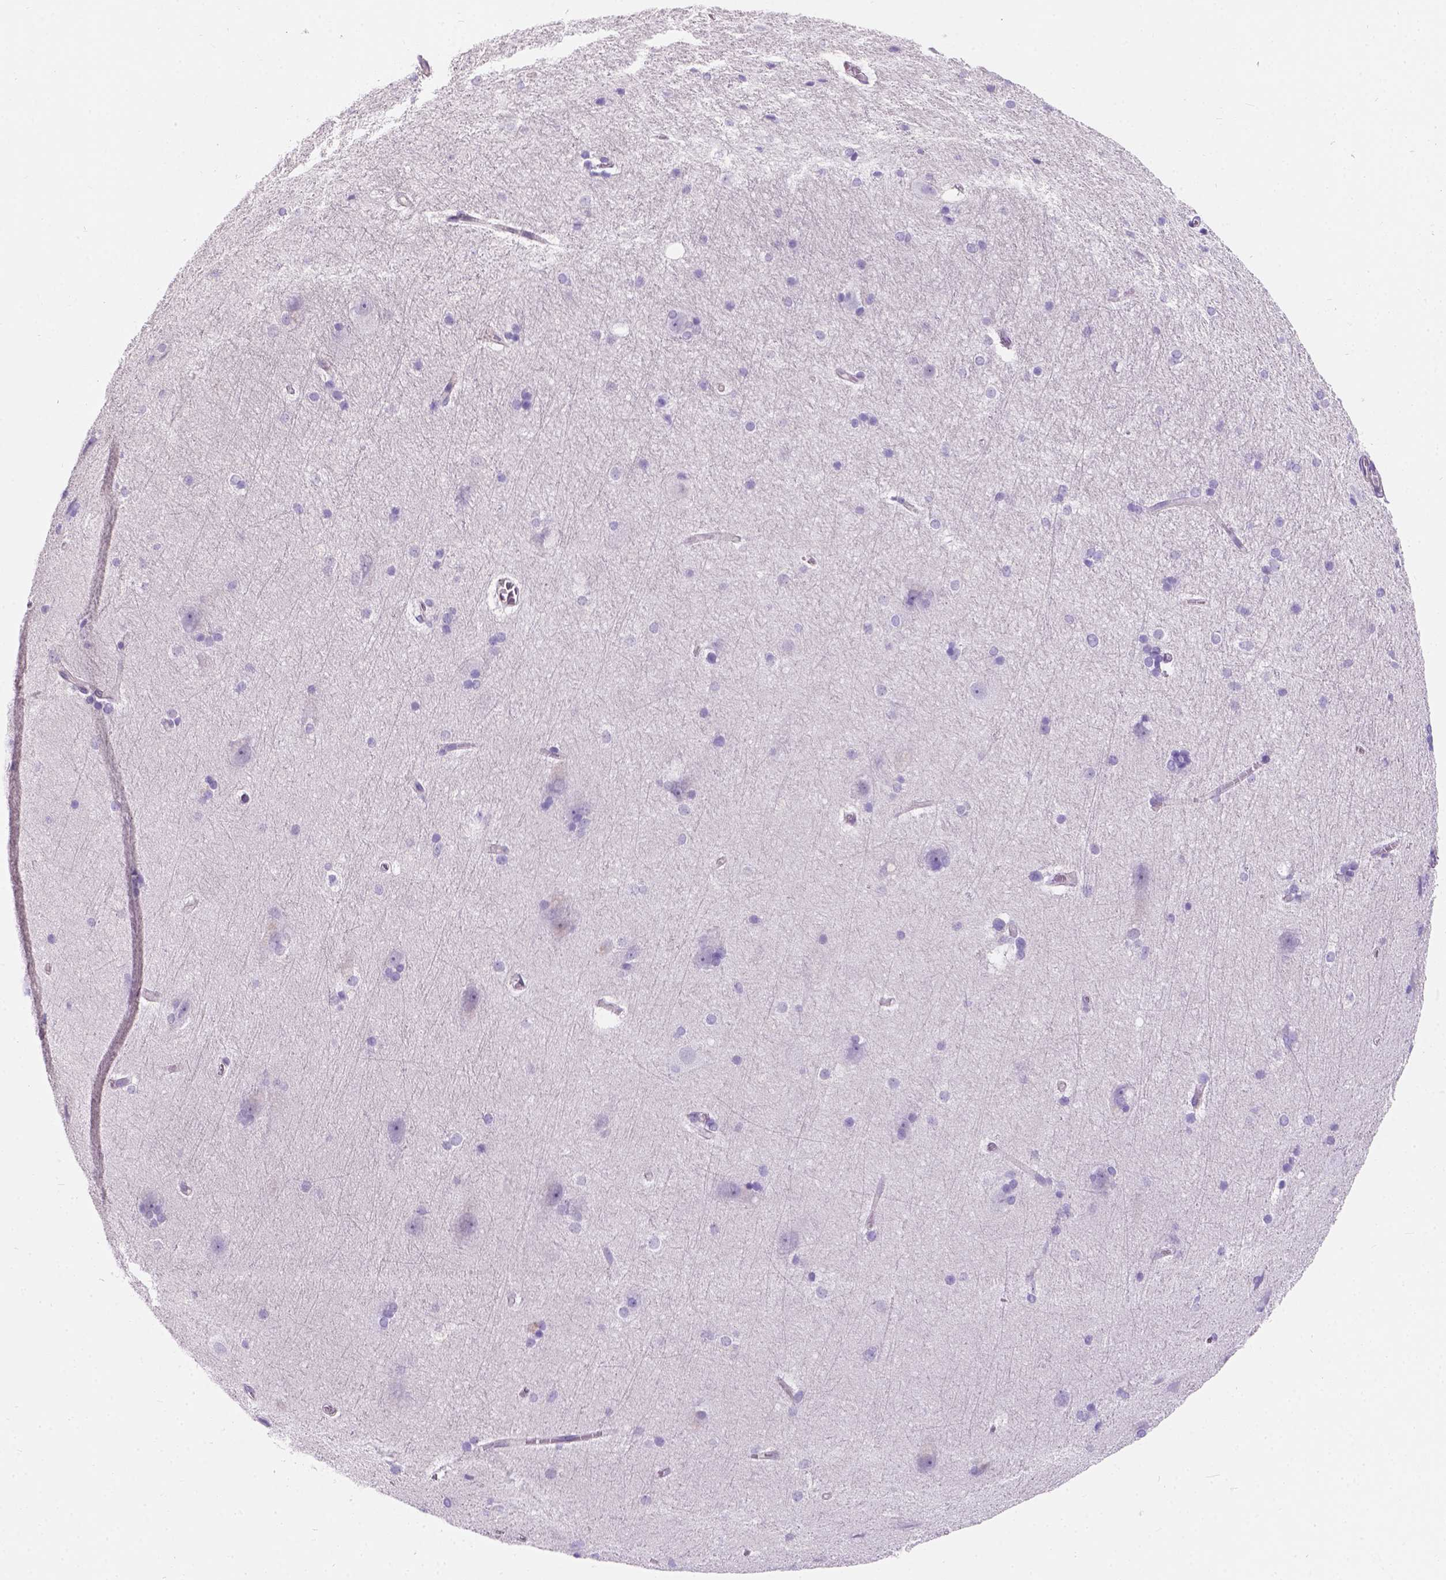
{"staining": {"intensity": "negative", "quantity": "none", "location": "none"}, "tissue": "hippocampus", "cell_type": "Glial cells", "image_type": "normal", "snomed": [{"axis": "morphology", "description": "Normal tissue, NOS"}, {"axis": "topography", "description": "Cerebral cortex"}, {"axis": "topography", "description": "Hippocampus"}], "caption": "Glial cells show no significant protein expression in normal hippocampus. (IHC, brightfield microscopy, high magnification).", "gene": "PHF7", "patient": {"sex": "female", "age": 19}}